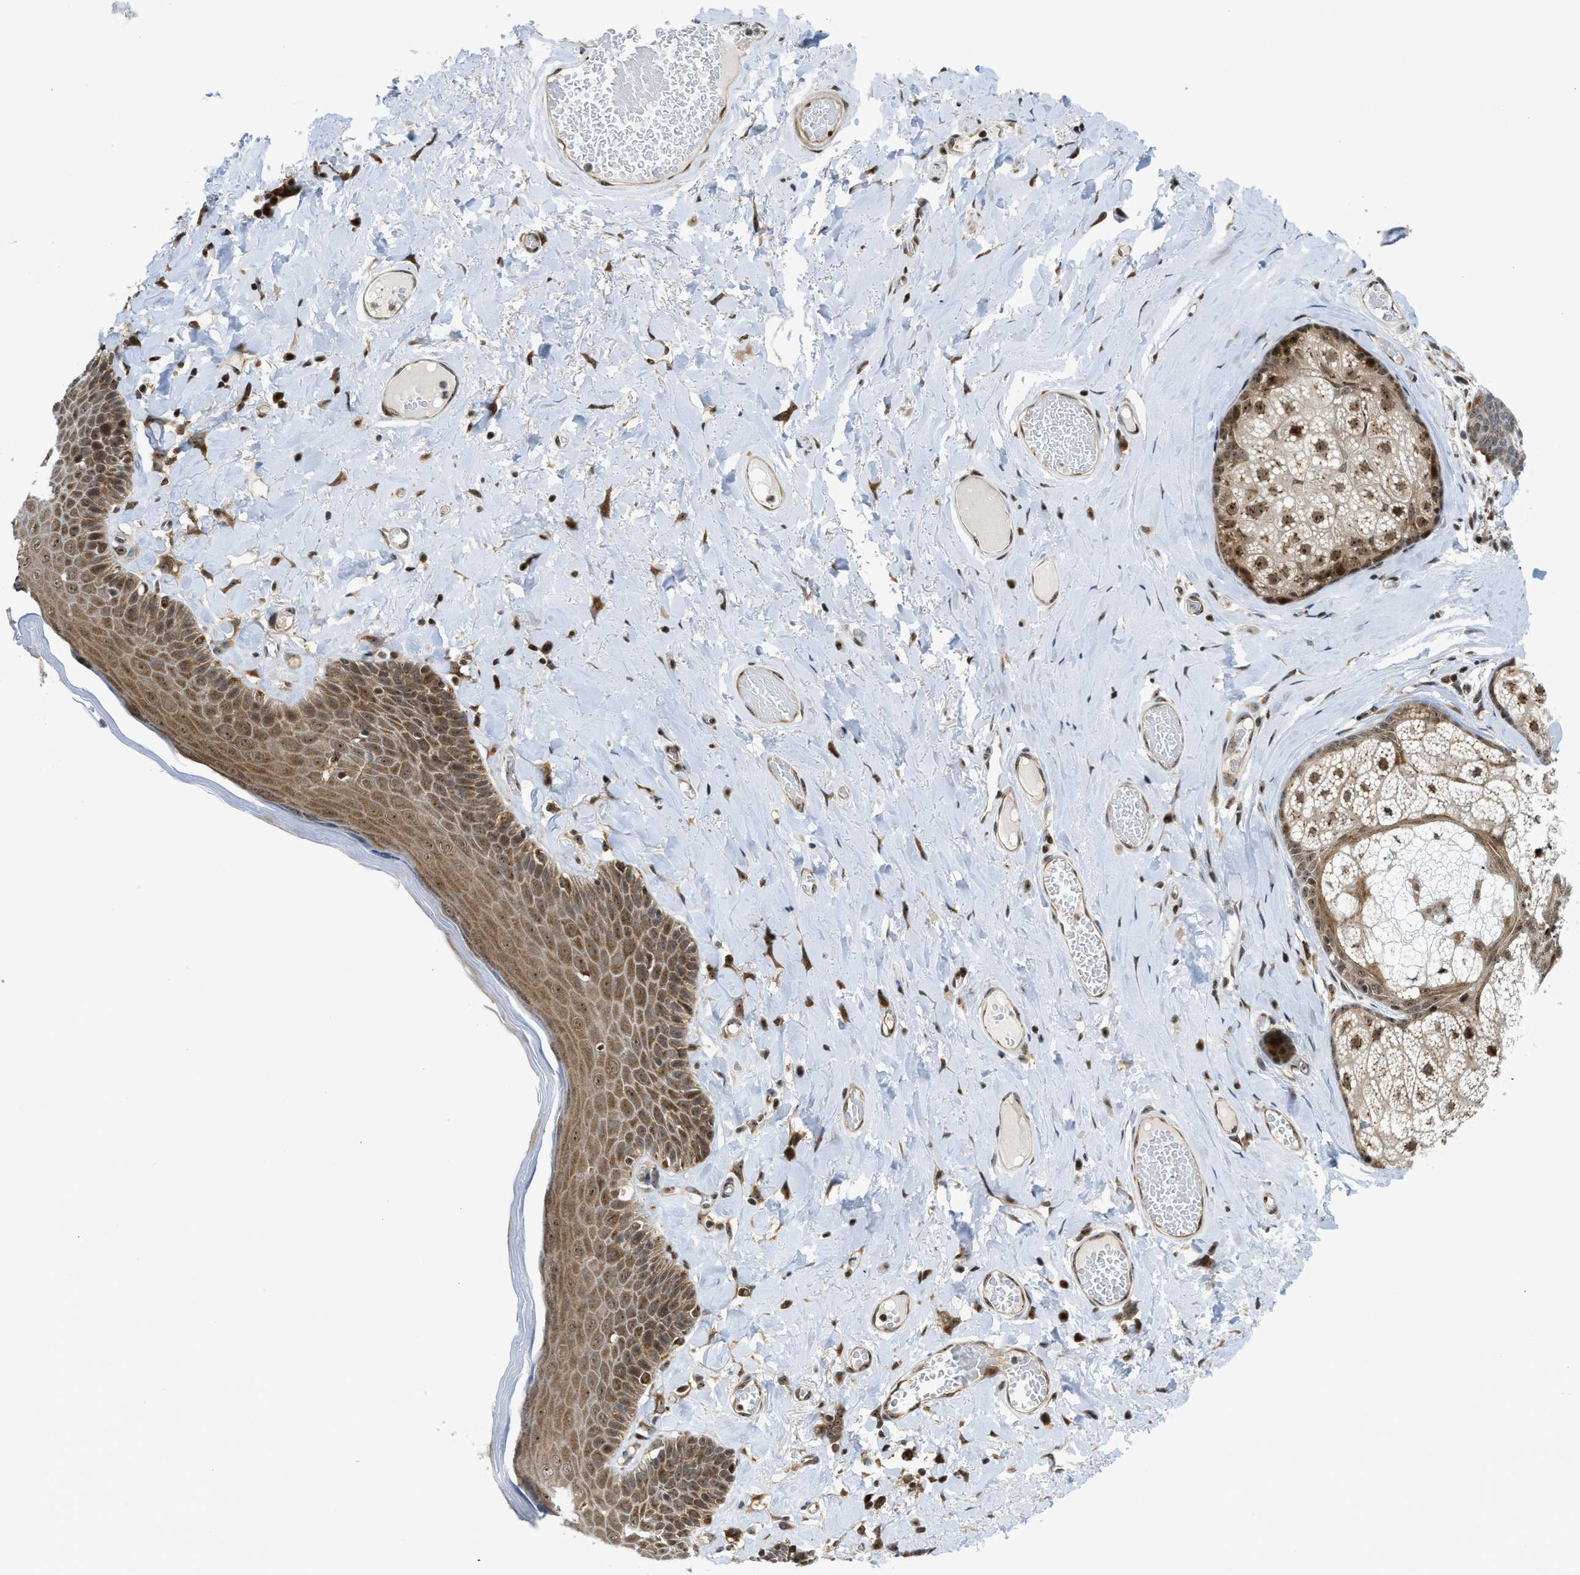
{"staining": {"intensity": "moderate", "quantity": ">75%", "location": "cytoplasmic/membranous,nuclear"}, "tissue": "skin", "cell_type": "Epidermal cells", "image_type": "normal", "snomed": [{"axis": "morphology", "description": "Normal tissue, NOS"}, {"axis": "topography", "description": "Anal"}], "caption": "Immunohistochemistry of unremarkable human skin demonstrates medium levels of moderate cytoplasmic/membranous,nuclear positivity in approximately >75% of epidermal cells.", "gene": "TACC1", "patient": {"sex": "male", "age": 69}}